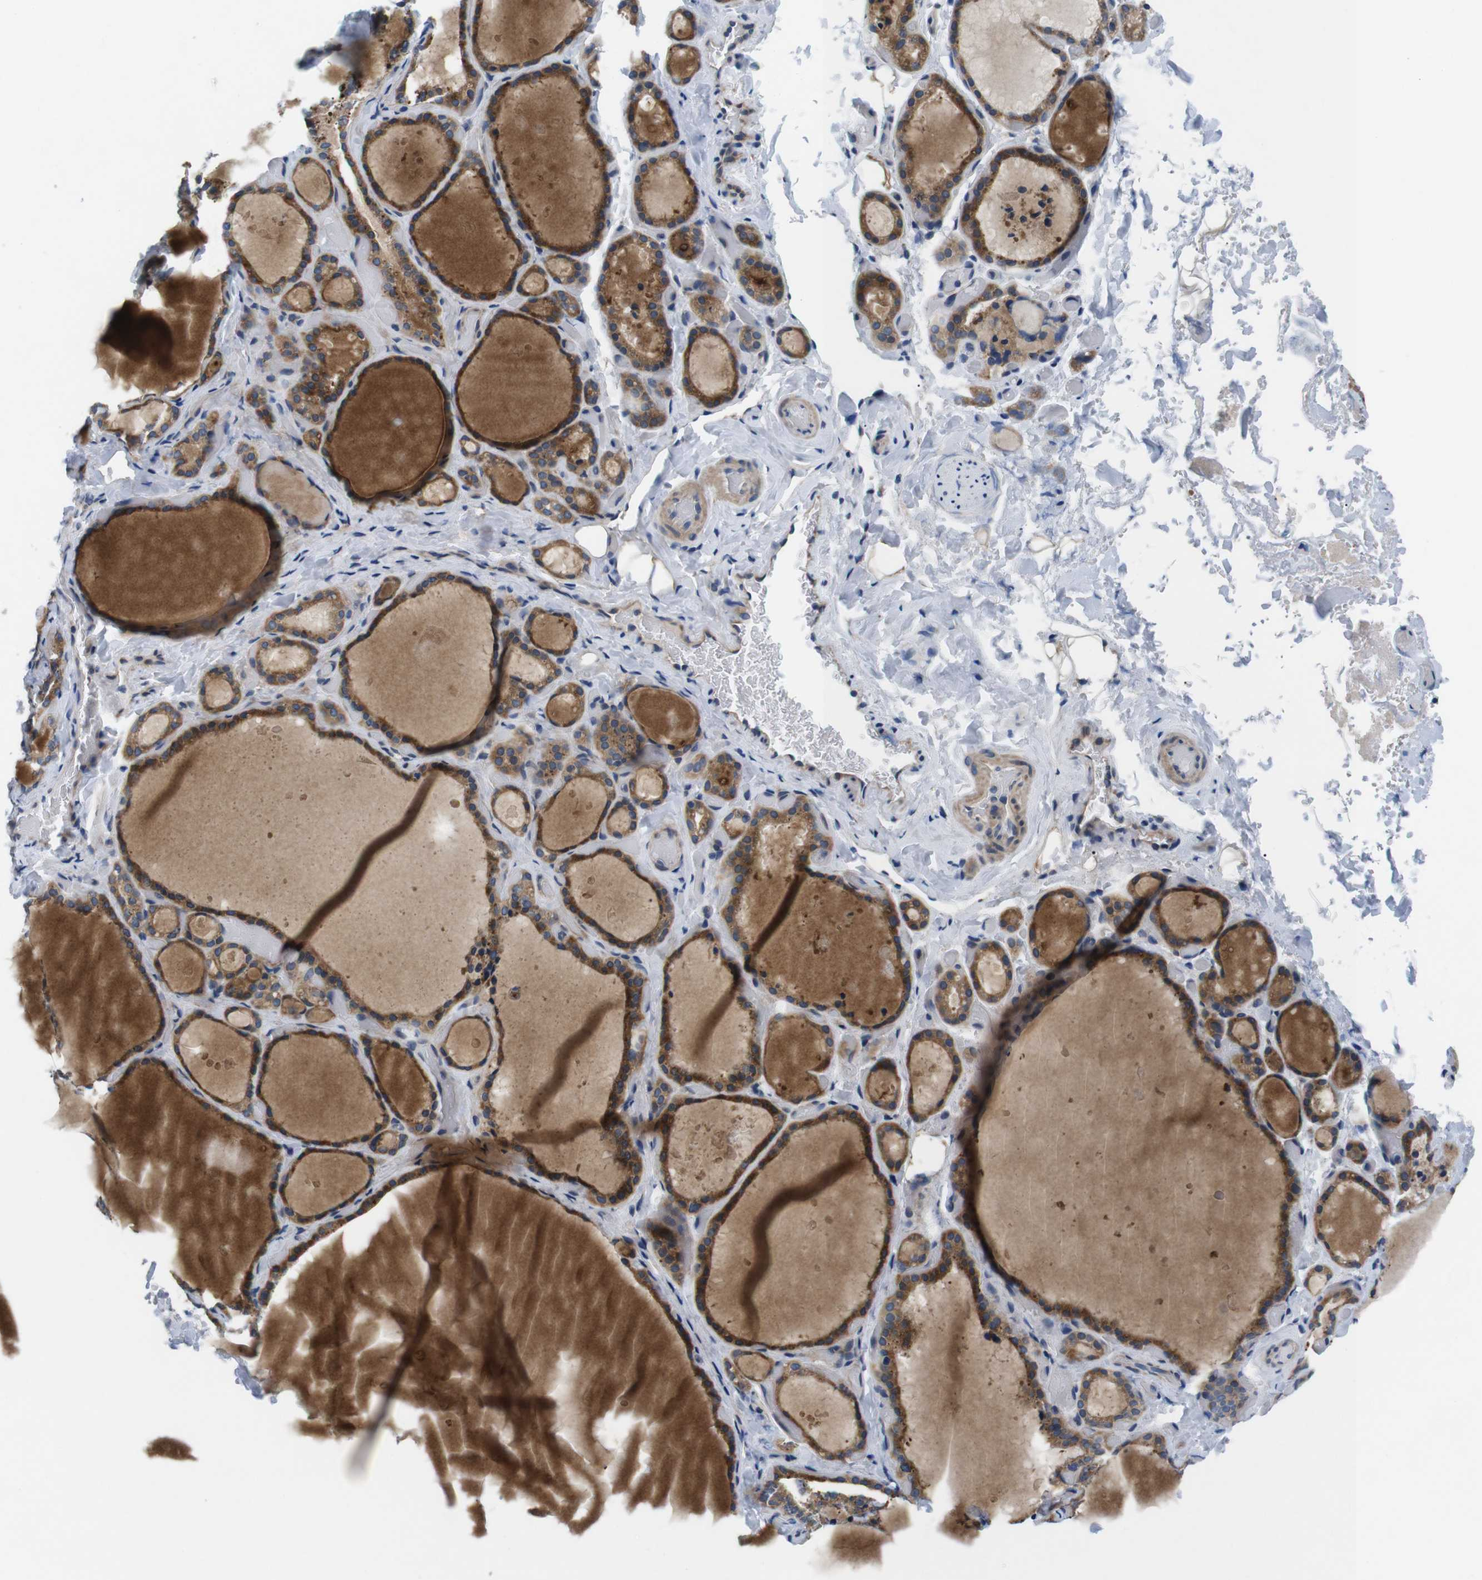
{"staining": {"intensity": "moderate", "quantity": ">75%", "location": "cytoplasmic/membranous"}, "tissue": "thyroid gland", "cell_type": "Glandular cells", "image_type": "normal", "snomed": [{"axis": "morphology", "description": "Normal tissue, NOS"}, {"axis": "topography", "description": "Thyroid gland"}], "caption": "Moderate cytoplasmic/membranous positivity is present in about >75% of glandular cells in benign thyroid gland. The protein is shown in brown color, while the nuclei are stained blue.", "gene": "JAK1", "patient": {"sex": "female", "age": 44}}